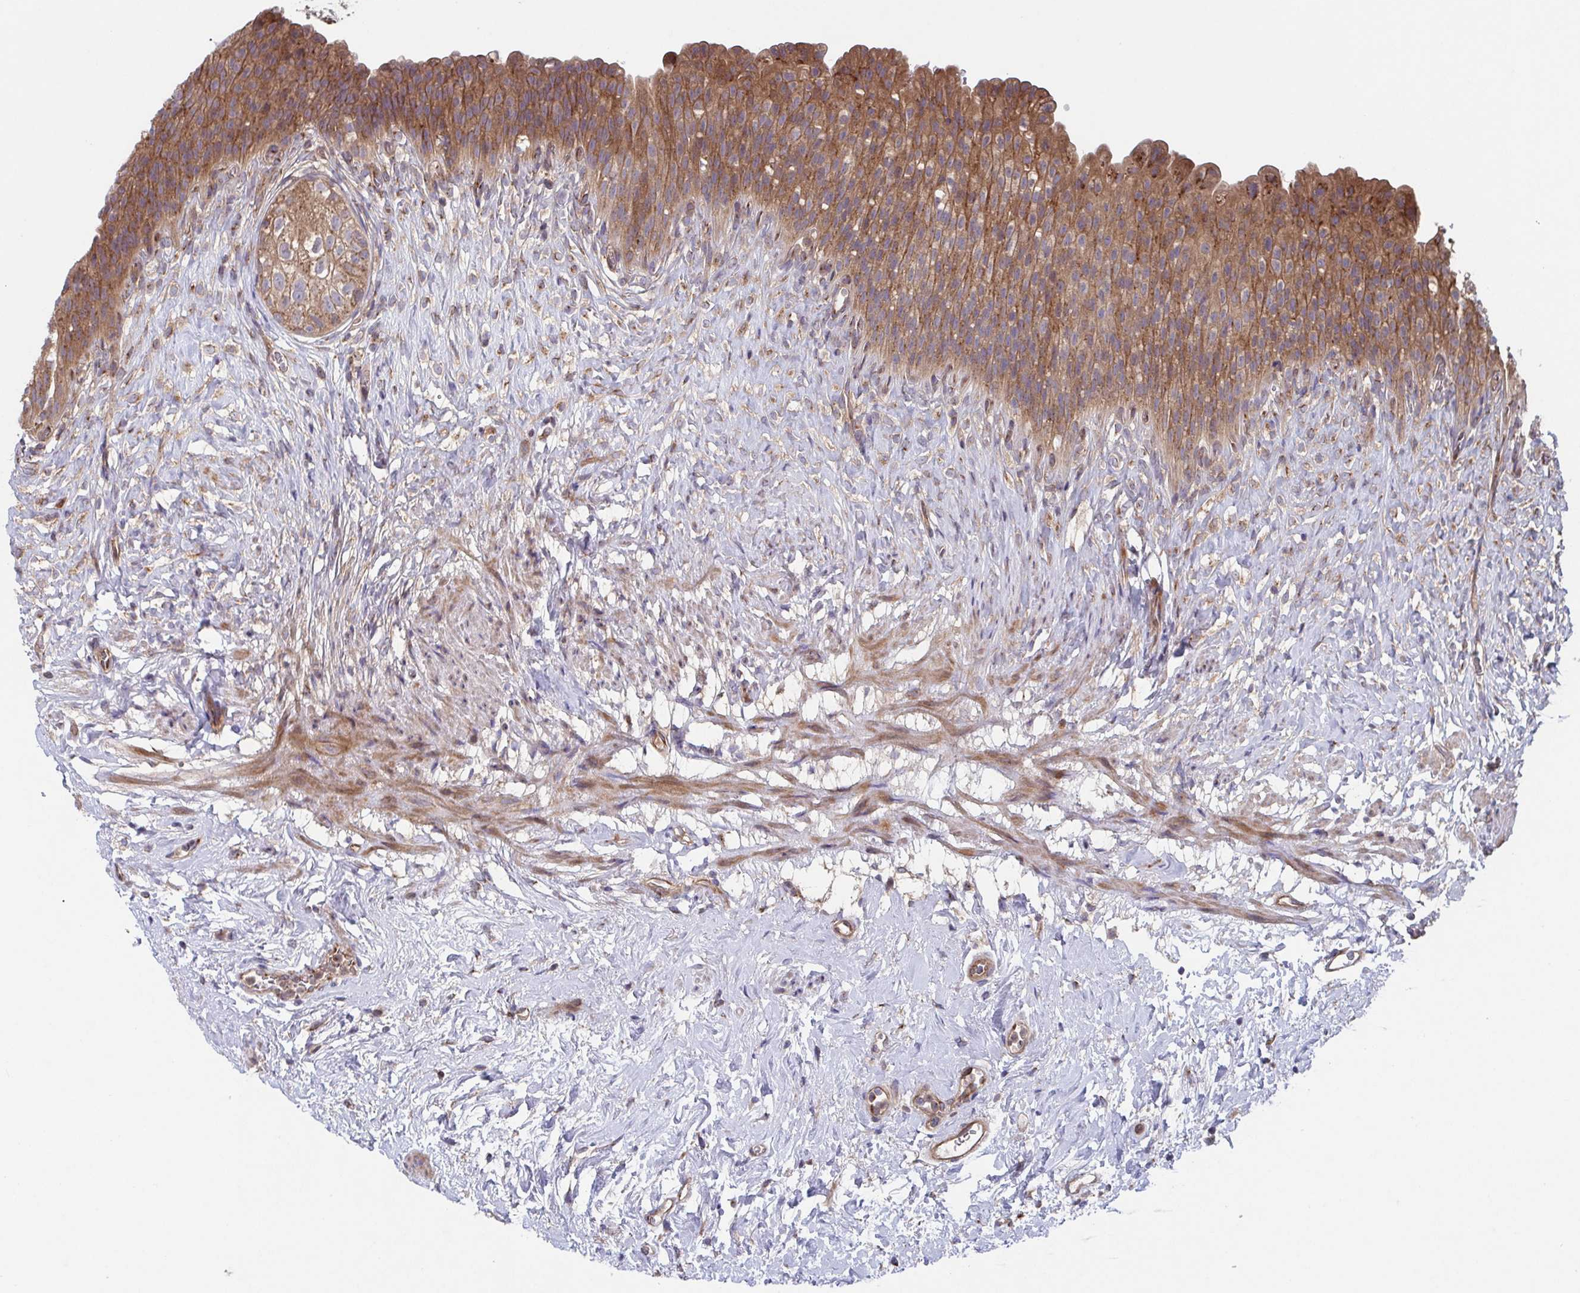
{"staining": {"intensity": "moderate", "quantity": ">75%", "location": "cytoplasmic/membranous"}, "tissue": "urinary bladder", "cell_type": "Urothelial cells", "image_type": "normal", "snomed": [{"axis": "morphology", "description": "Normal tissue, NOS"}, {"axis": "topography", "description": "Urinary bladder"}, {"axis": "topography", "description": "Prostate"}], "caption": "Immunohistochemical staining of normal urinary bladder reveals >75% levels of moderate cytoplasmic/membranous protein expression in about >75% of urothelial cells. (DAB (3,3'-diaminobenzidine) IHC, brown staining for protein, blue staining for nuclei).", "gene": "COPB1", "patient": {"sex": "male", "age": 76}}